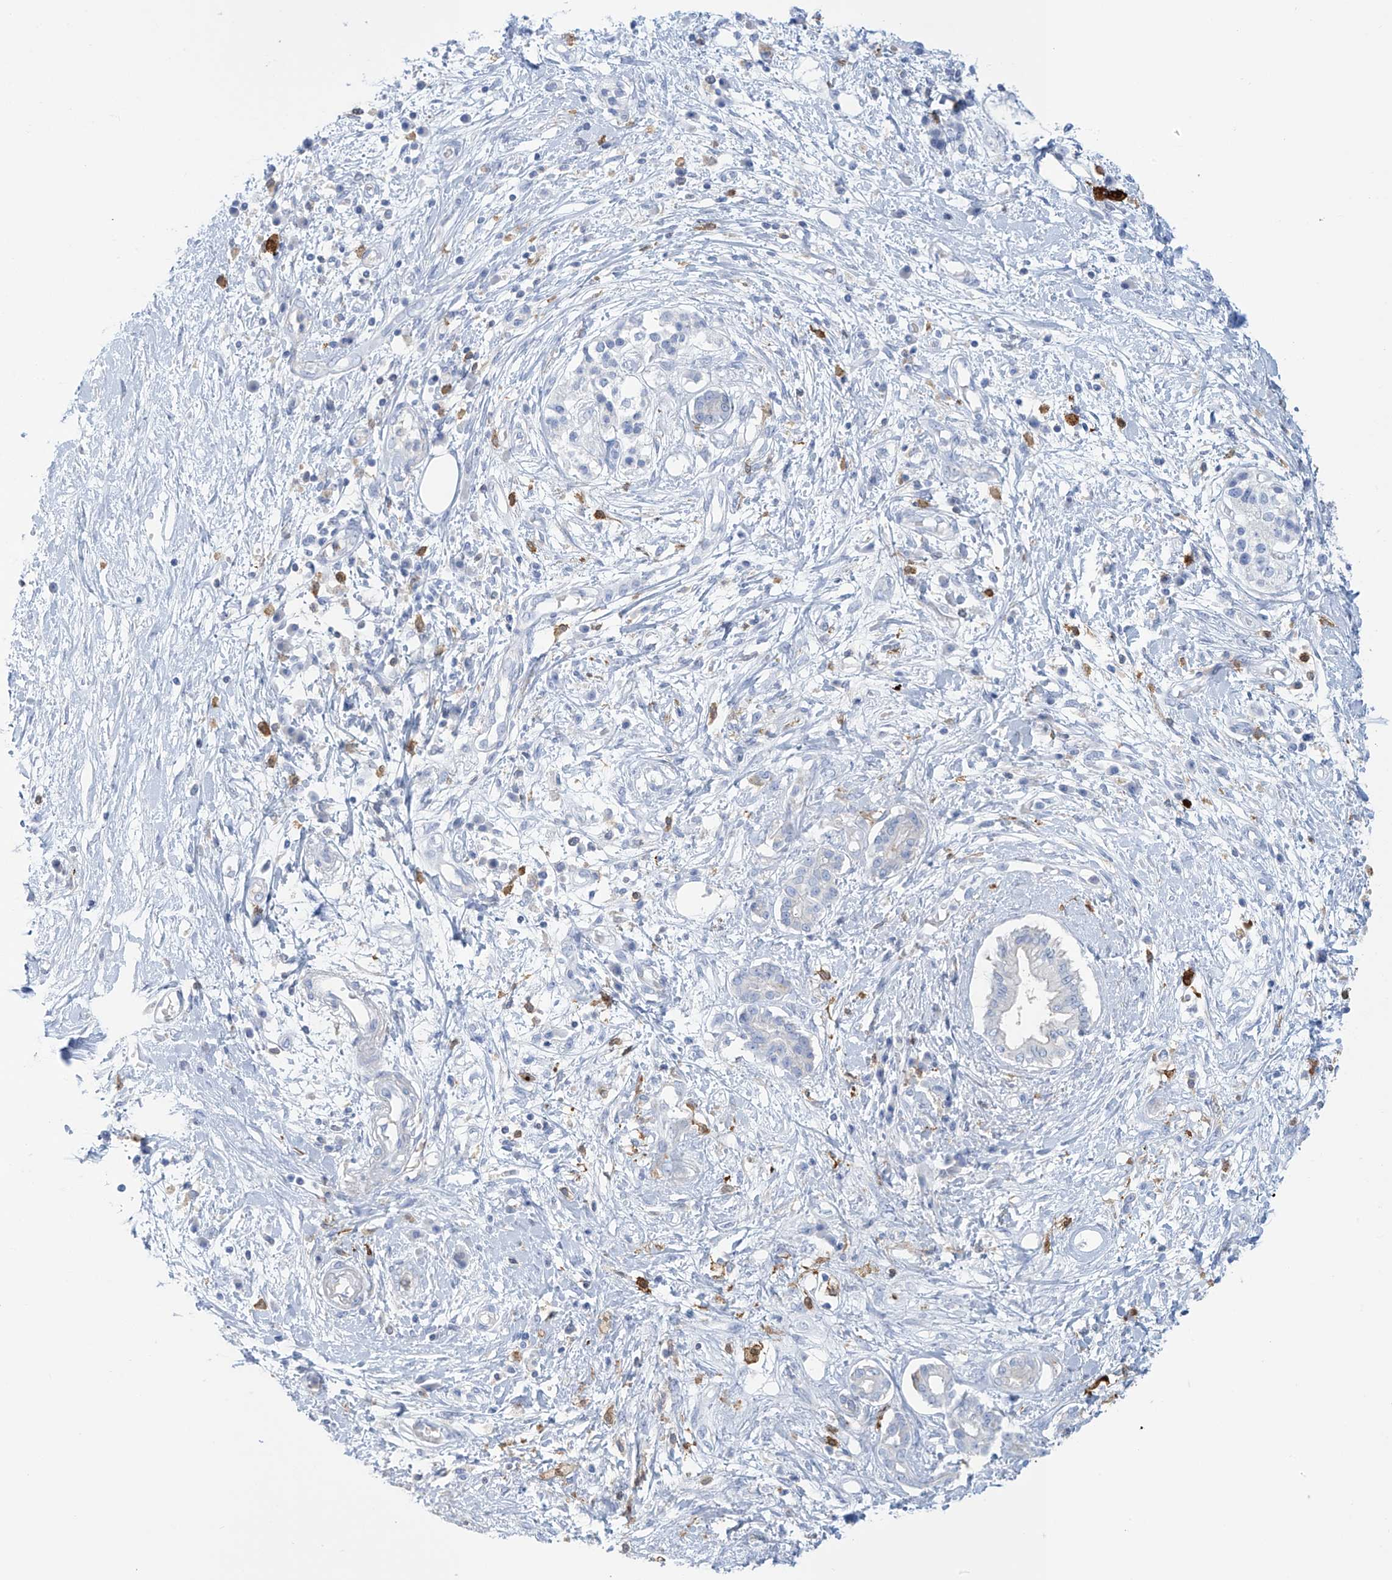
{"staining": {"intensity": "negative", "quantity": "none", "location": "none"}, "tissue": "pancreatic cancer", "cell_type": "Tumor cells", "image_type": "cancer", "snomed": [{"axis": "morphology", "description": "Adenocarcinoma, NOS"}, {"axis": "topography", "description": "Pancreas"}], "caption": "The micrograph reveals no staining of tumor cells in pancreatic adenocarcinoma.", "gene": "TRMT2B", "patient": {"sex": "female", "age": 56}}